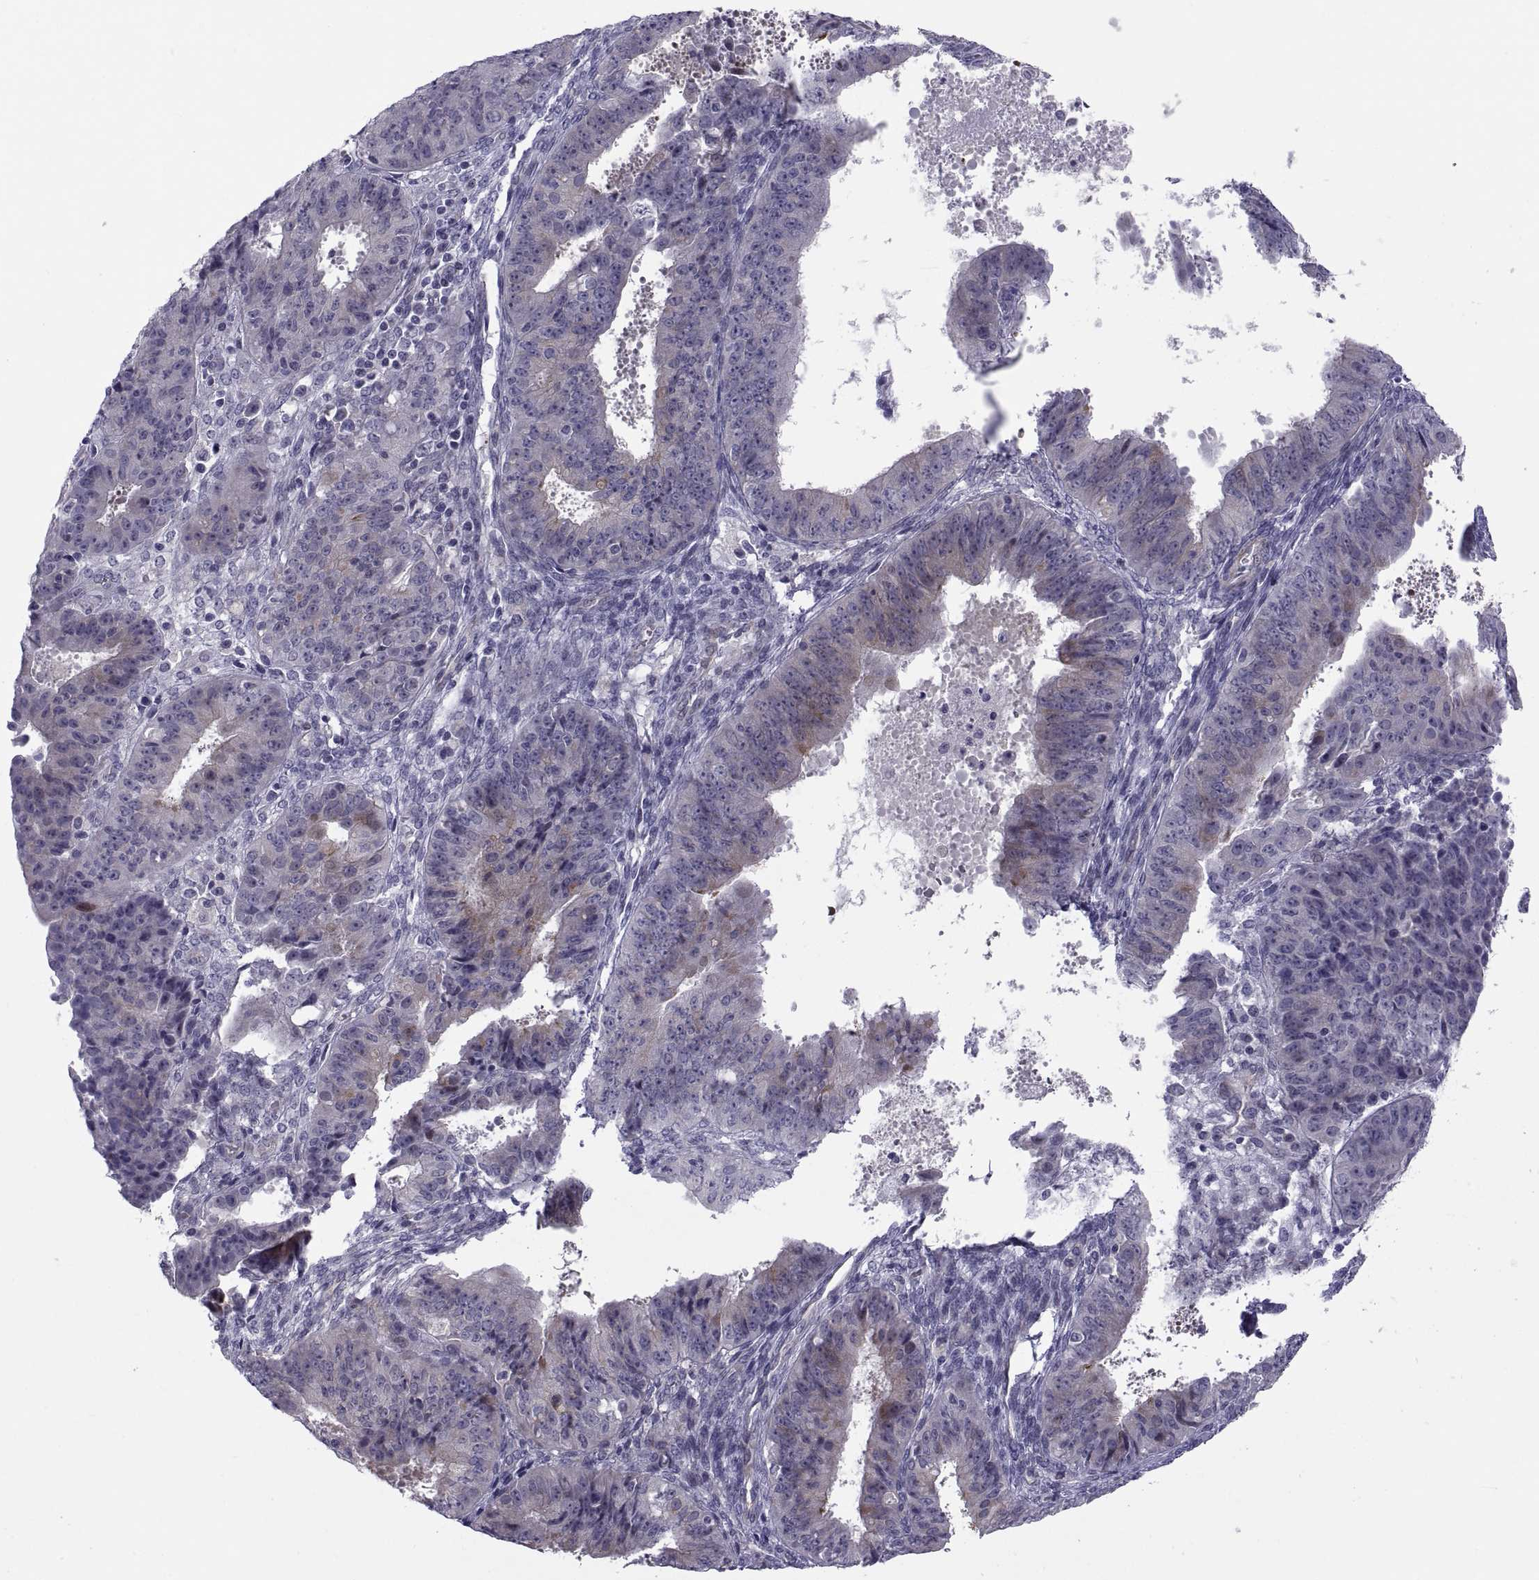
{"staining": {"intensity": "weak", "quantity": "<25%", "location": "cytoplasmic/membranous"}, "tissue": "ovarian cancer", "cell_type": "Tumor cells", "image_type": "cancer", "snomed": [{"axis": "morphology", "description": "Carcinoma, endometroid"}, {"axis": "topography", "description": "Ovary"}], "caption": "Tumor cells are negative for brown protein staining in ovarian endometroid carcinoma.", "gene": "TMEM158", "patient": {"sex": "female", "age": 42}}